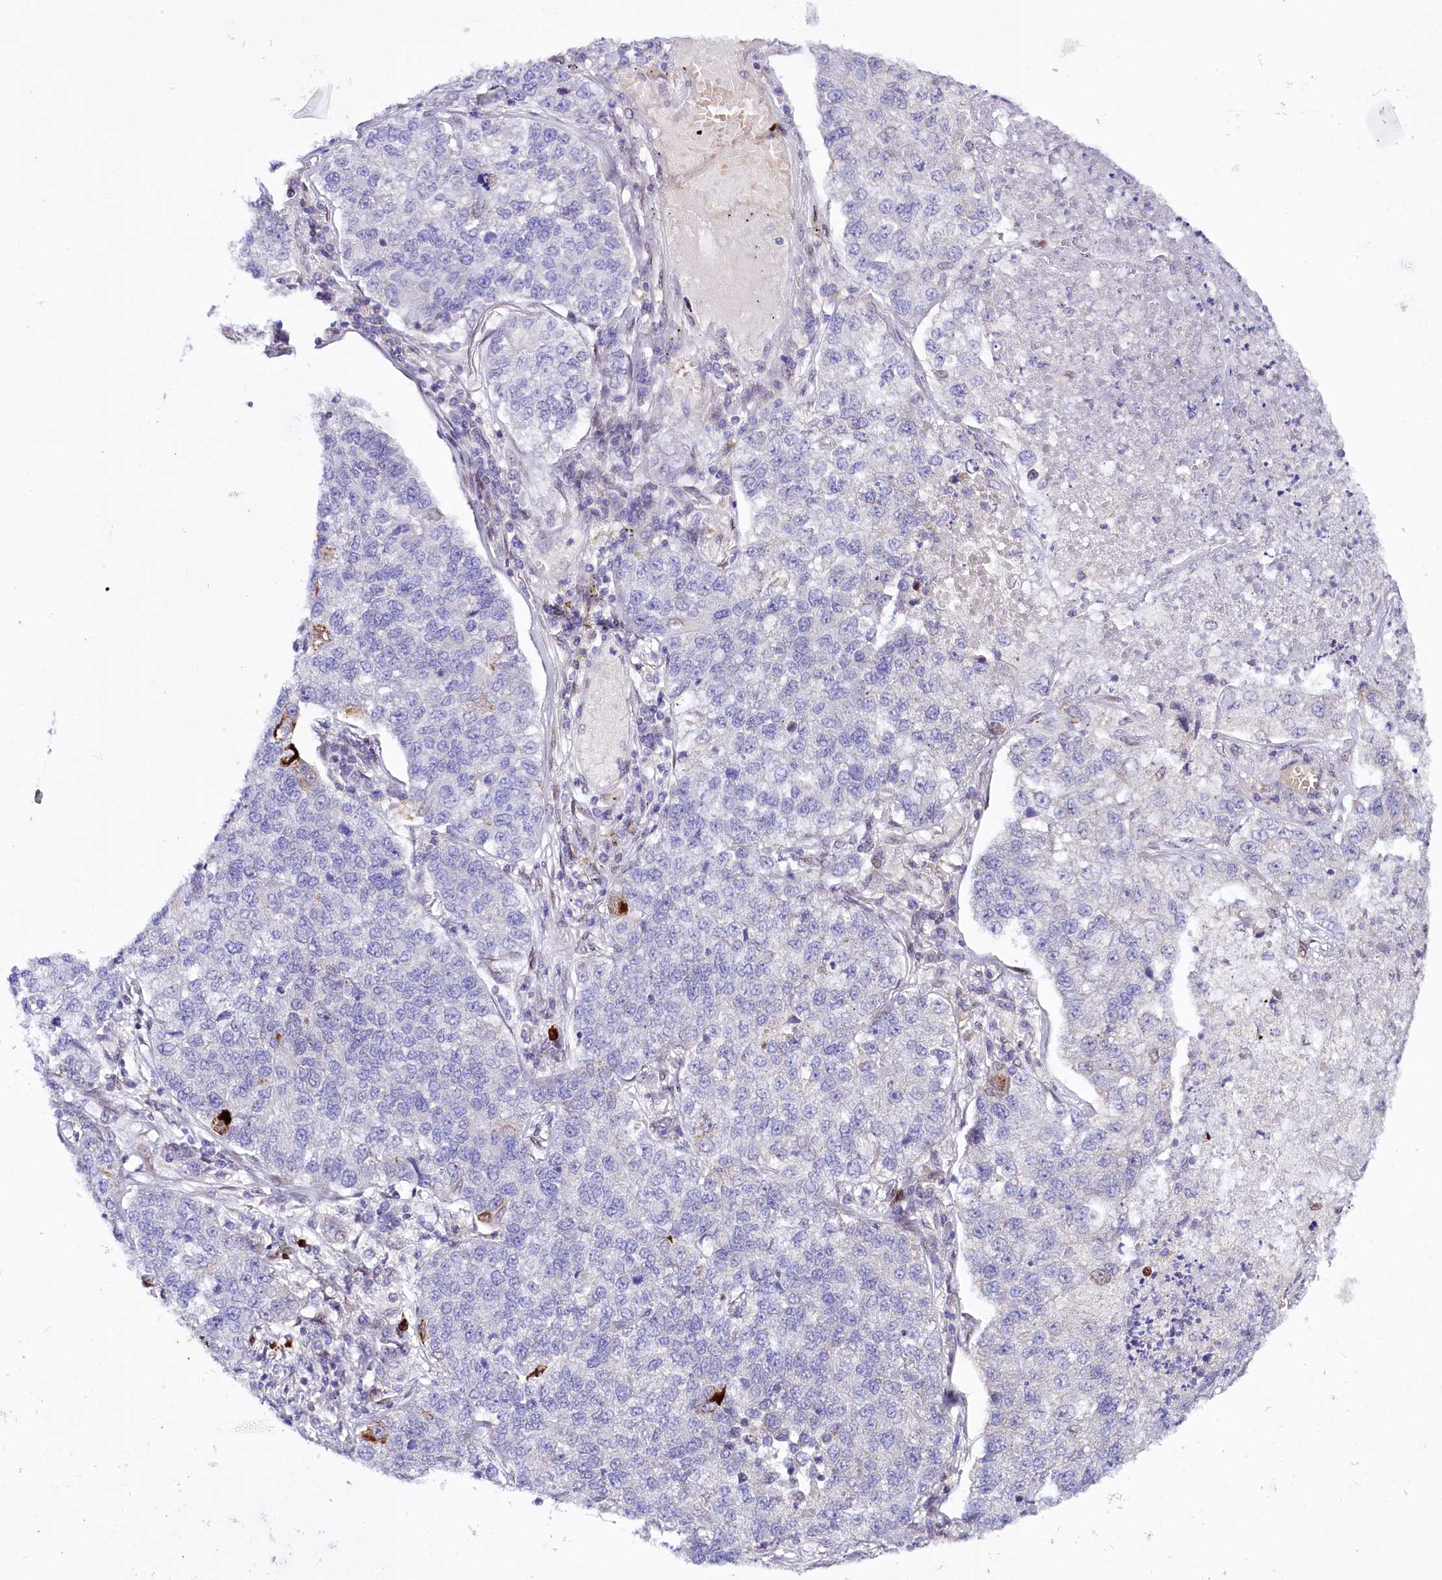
{"staining": {"intensity": "negative", "quantity": "none", "location": "none"}, "tissue": "lung cancer", "cell_type": "Tumor cells", "image_type": "cancer", "snomed": [{"axis": "morphology", "description": "Adenocarcinoma, NOS"}, {"axis": "topography", "description": "Lung"}], "caption": "Immunohistochemistry (IHC) photomicrograph of human adenocarcinoma (lung) stained for a protein (brown), which shows no staining in tumor cells.", "gene": "ZNF226", "patient": {"sex": "male", "age": 49}}